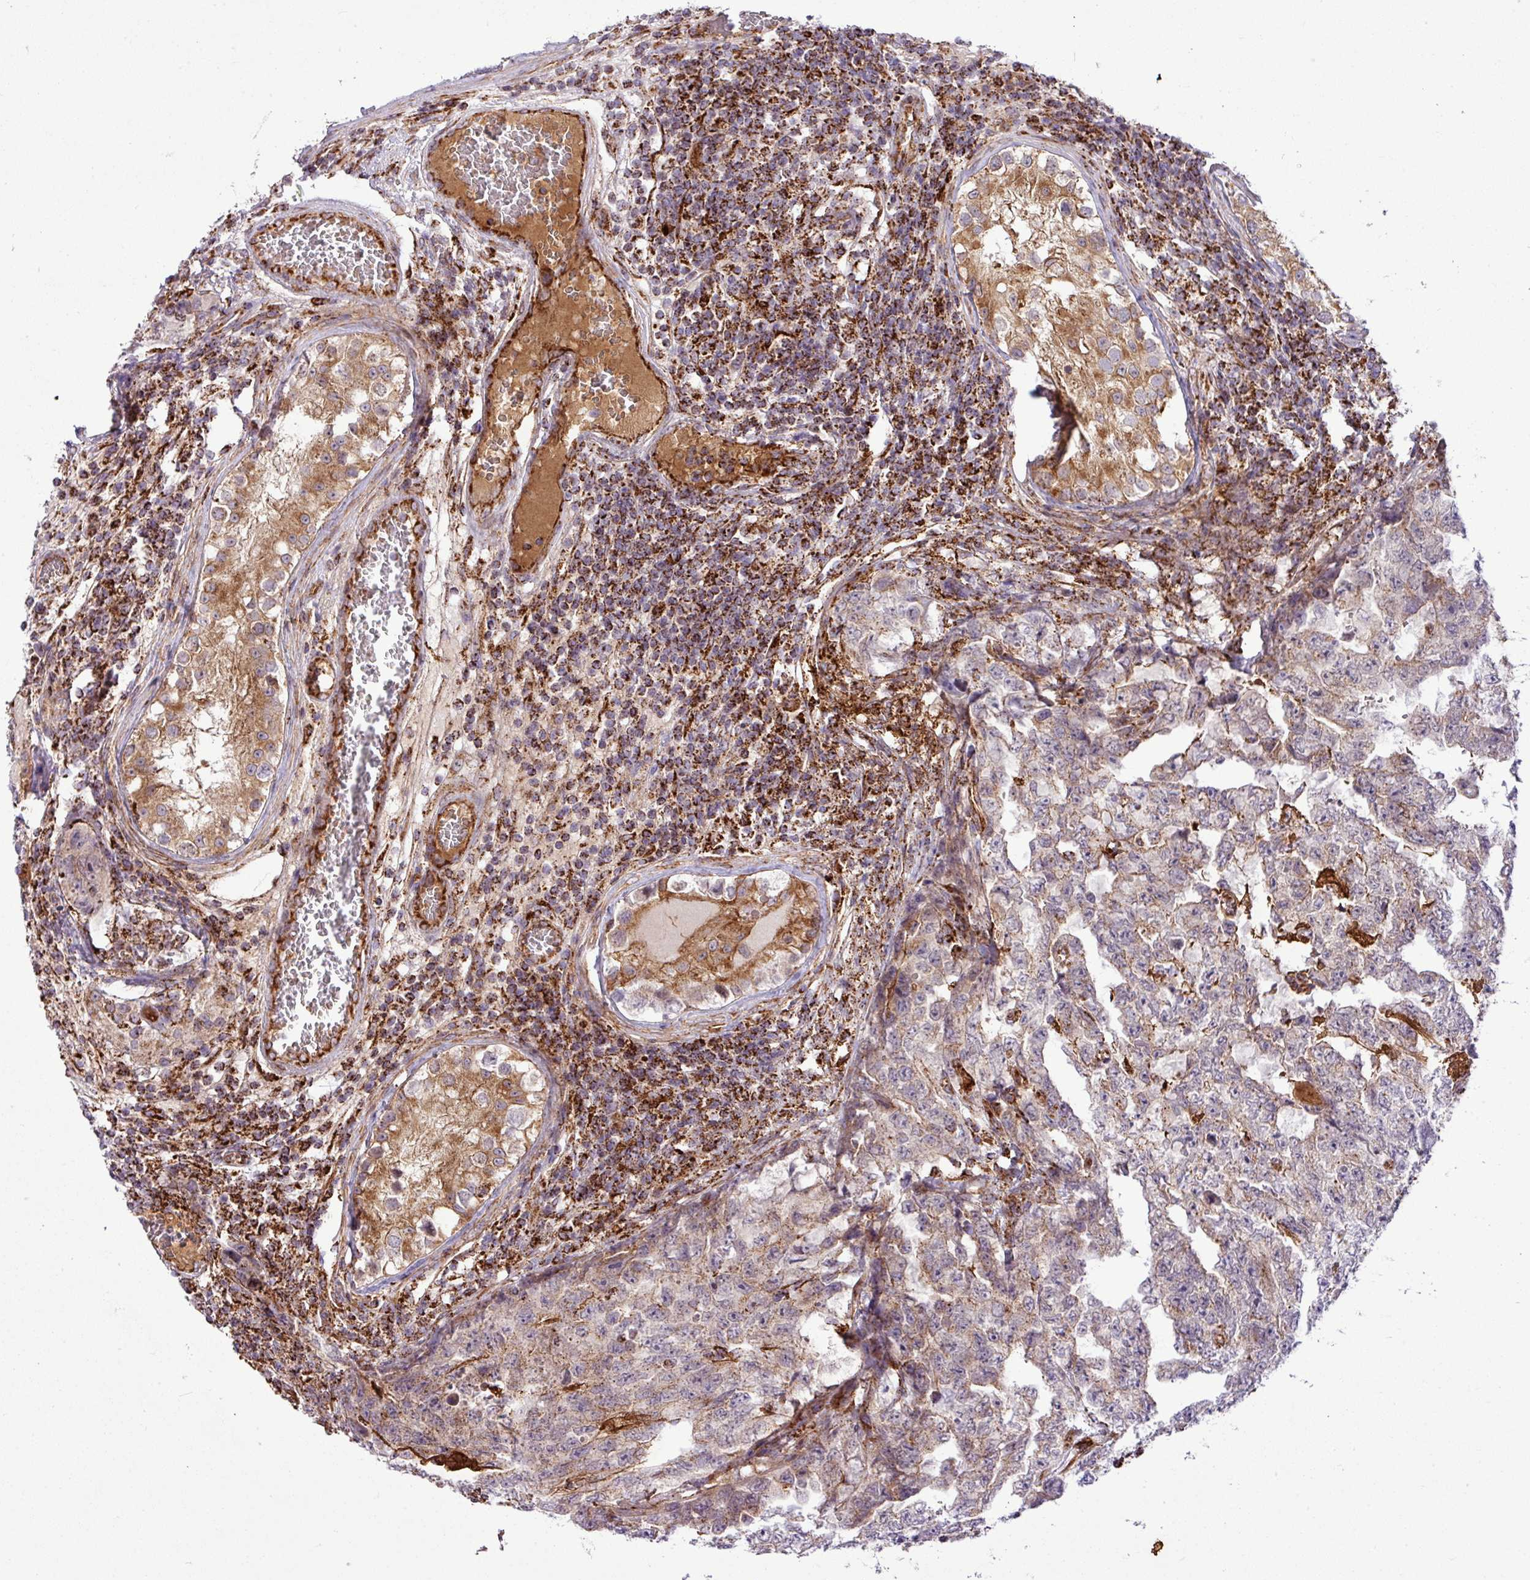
{"staining": {"intensity": "weak", "quantity": ">75%", "location": "cytoplasmic/membranous"}, "tissue": "testis cancer", "cell_type": "Tumor cells", "image_type": "cancer", "snomed": [{"axis": "morphology", "description": "Carcinoma, Embryonal, NOS"}, {"axis": "topography", "description": "Testis"}], "caption": "IHC (DAB) staining of testis embryonal carcinoma displays weak cytoplasmic/membranous protein expression in approximately >75% of tumor cells.", "gene": "ZNF569", "patient": {"sex": "male", "age": 25}}